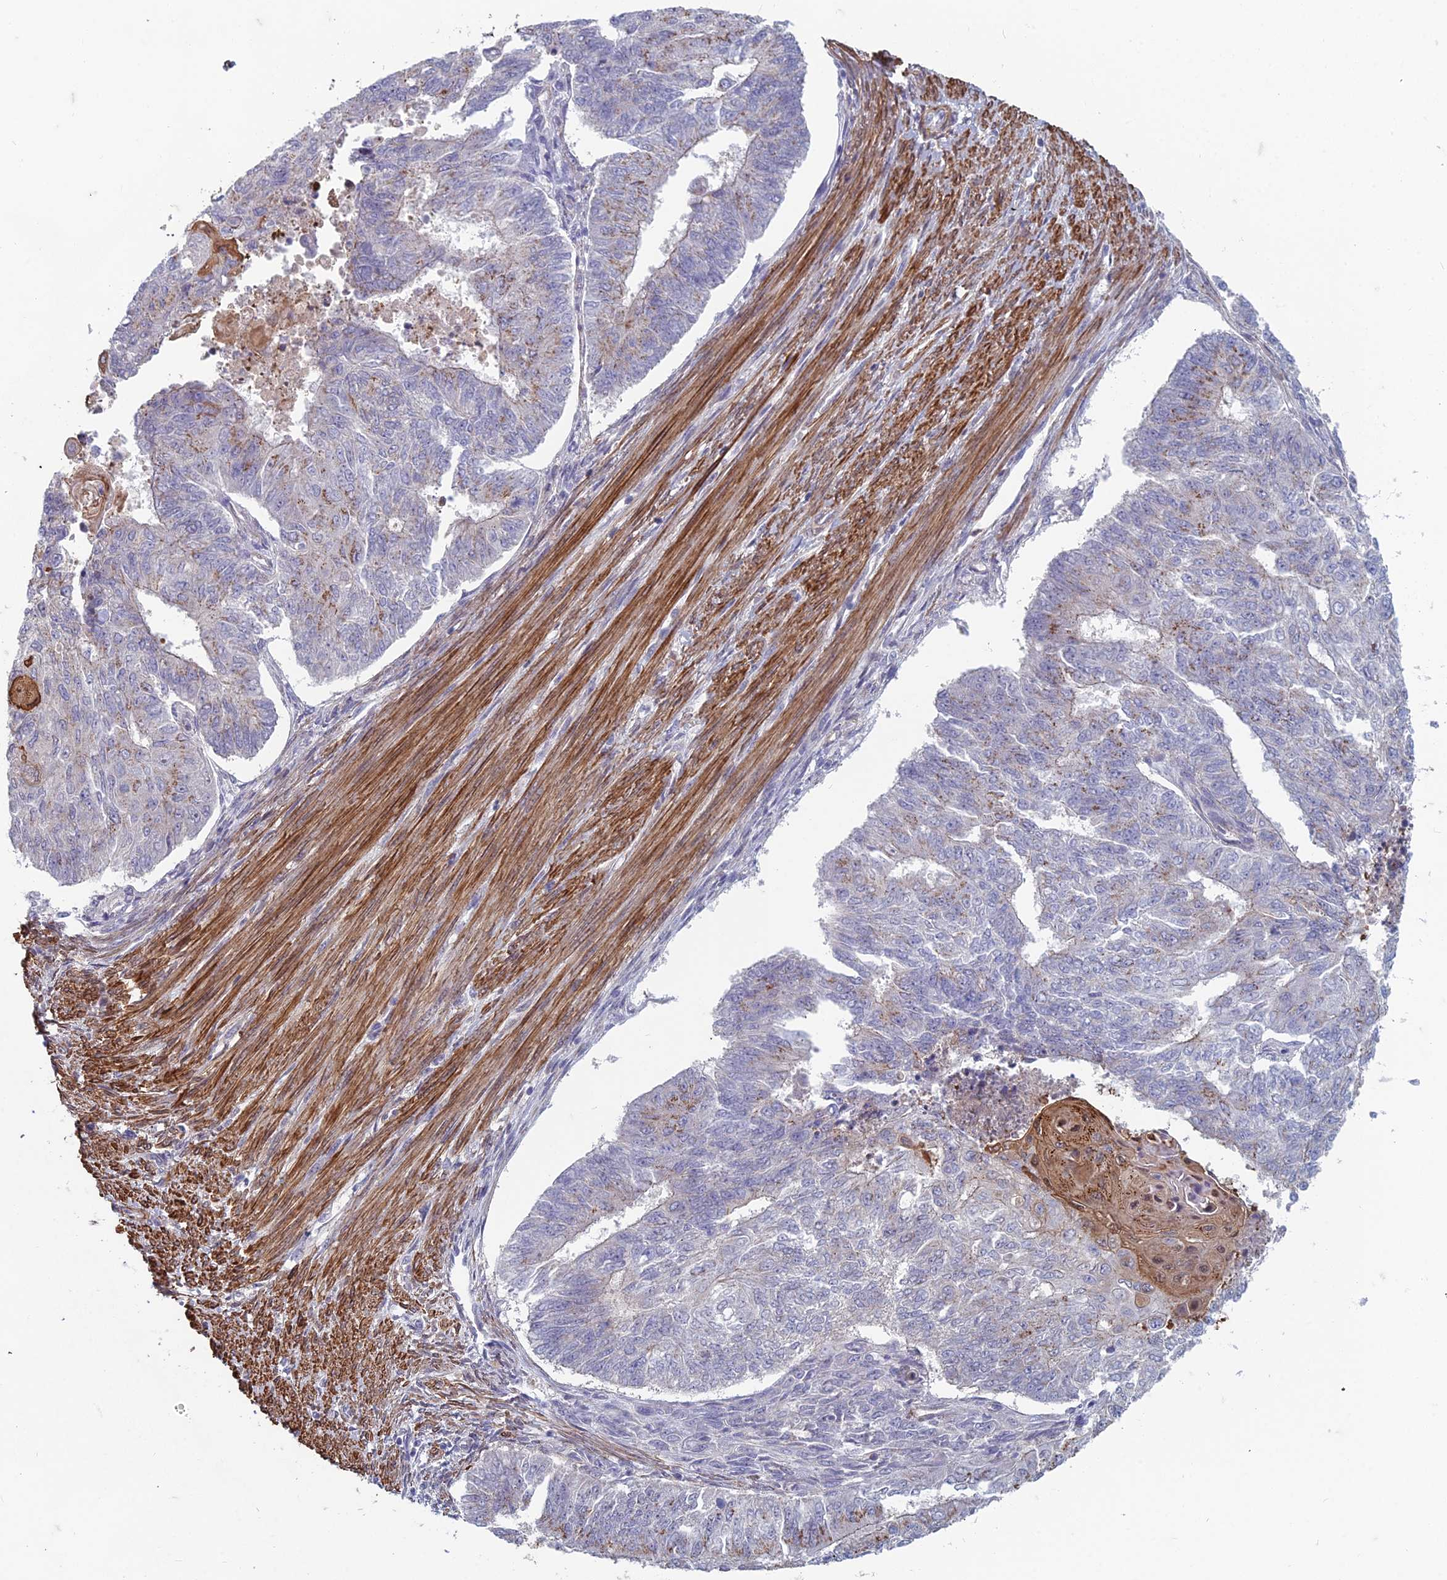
{"staining": {"intensity": "weak", "quantity": "25%-75%", "location": "cytoplasmic/membranous"}, "tissue": "endometrial cancer", "cell_type": "Tumor cells", "image_type": "cancer", "snomed": [{"axis": "morphology", "description": "Adenocarcinoma, NOS"}, {"axis": "topography", "description": "Endometrium"}], "caption": "High-power microscopy captured an IHC micrograph of adenocarcinoma (endometrial), revealing weak cytoplasmic/membranous positivity in about 25%-75% of tumor cells. (DAB IHC, brown staining for protein, blue staining for nuclei).", "gene": "ZNF626", "patient": {"sex": "female", "age": 32}}